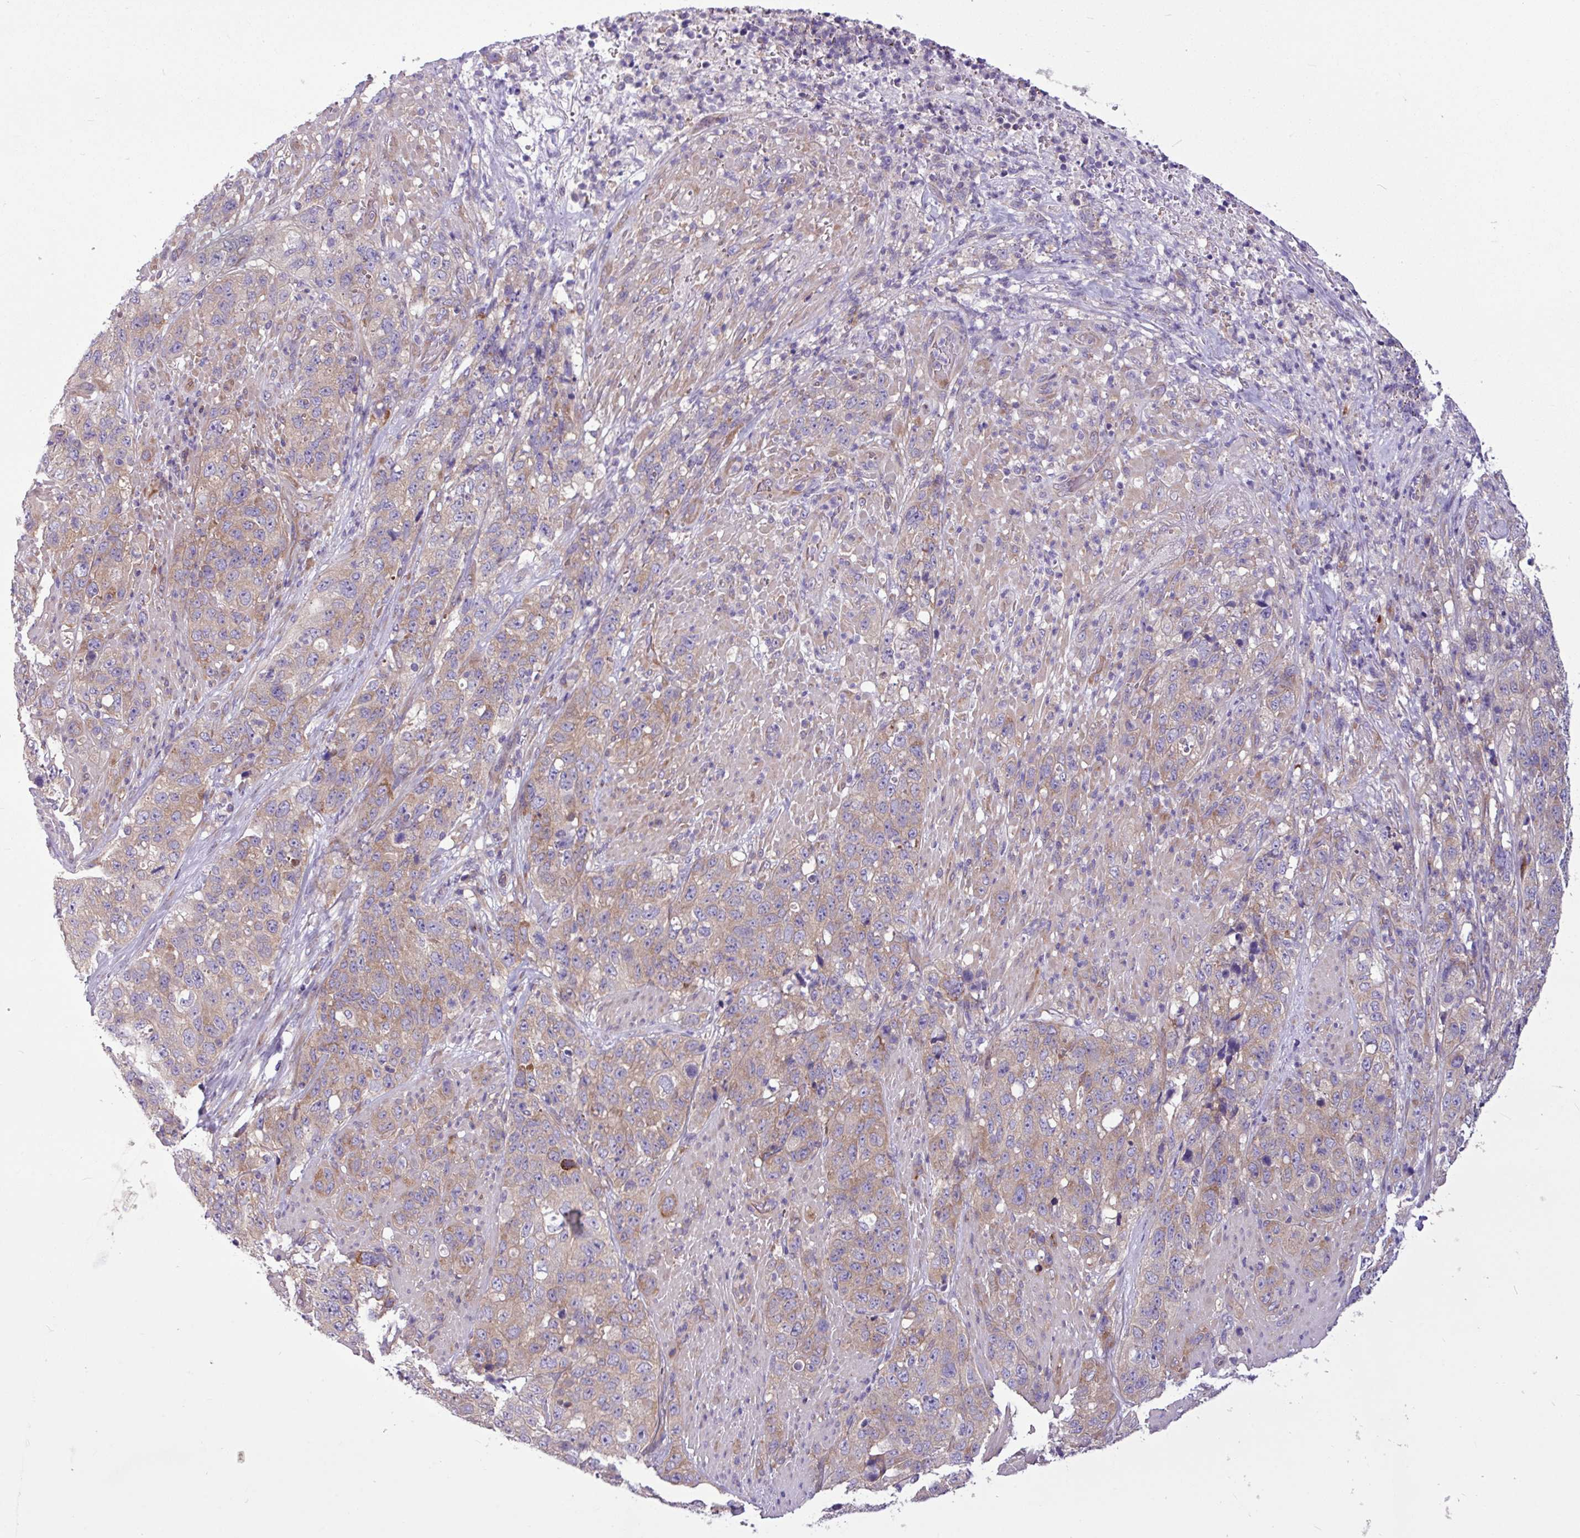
{"staining": {"intensity": "weak", "quantity": ">75%", "location": "cytoplasmic/membranous"}, "tissue": "stomach cancer", "cell_type": "Tumor cells", "image_type": "cancer", "snomed": [{"axis": "morphology", "description": "Adenocarcinoma, NOS"}, {"axis": "topography", "description": "Stomach"}], "caption": "Human stomach cancer stained for a protein (brown) displays weak cytoplasmic/membranous positive expression in approximately >75% of tumor cells.", "gene": "MROH2A", "patient": {"sex": "male", "age": 48}}